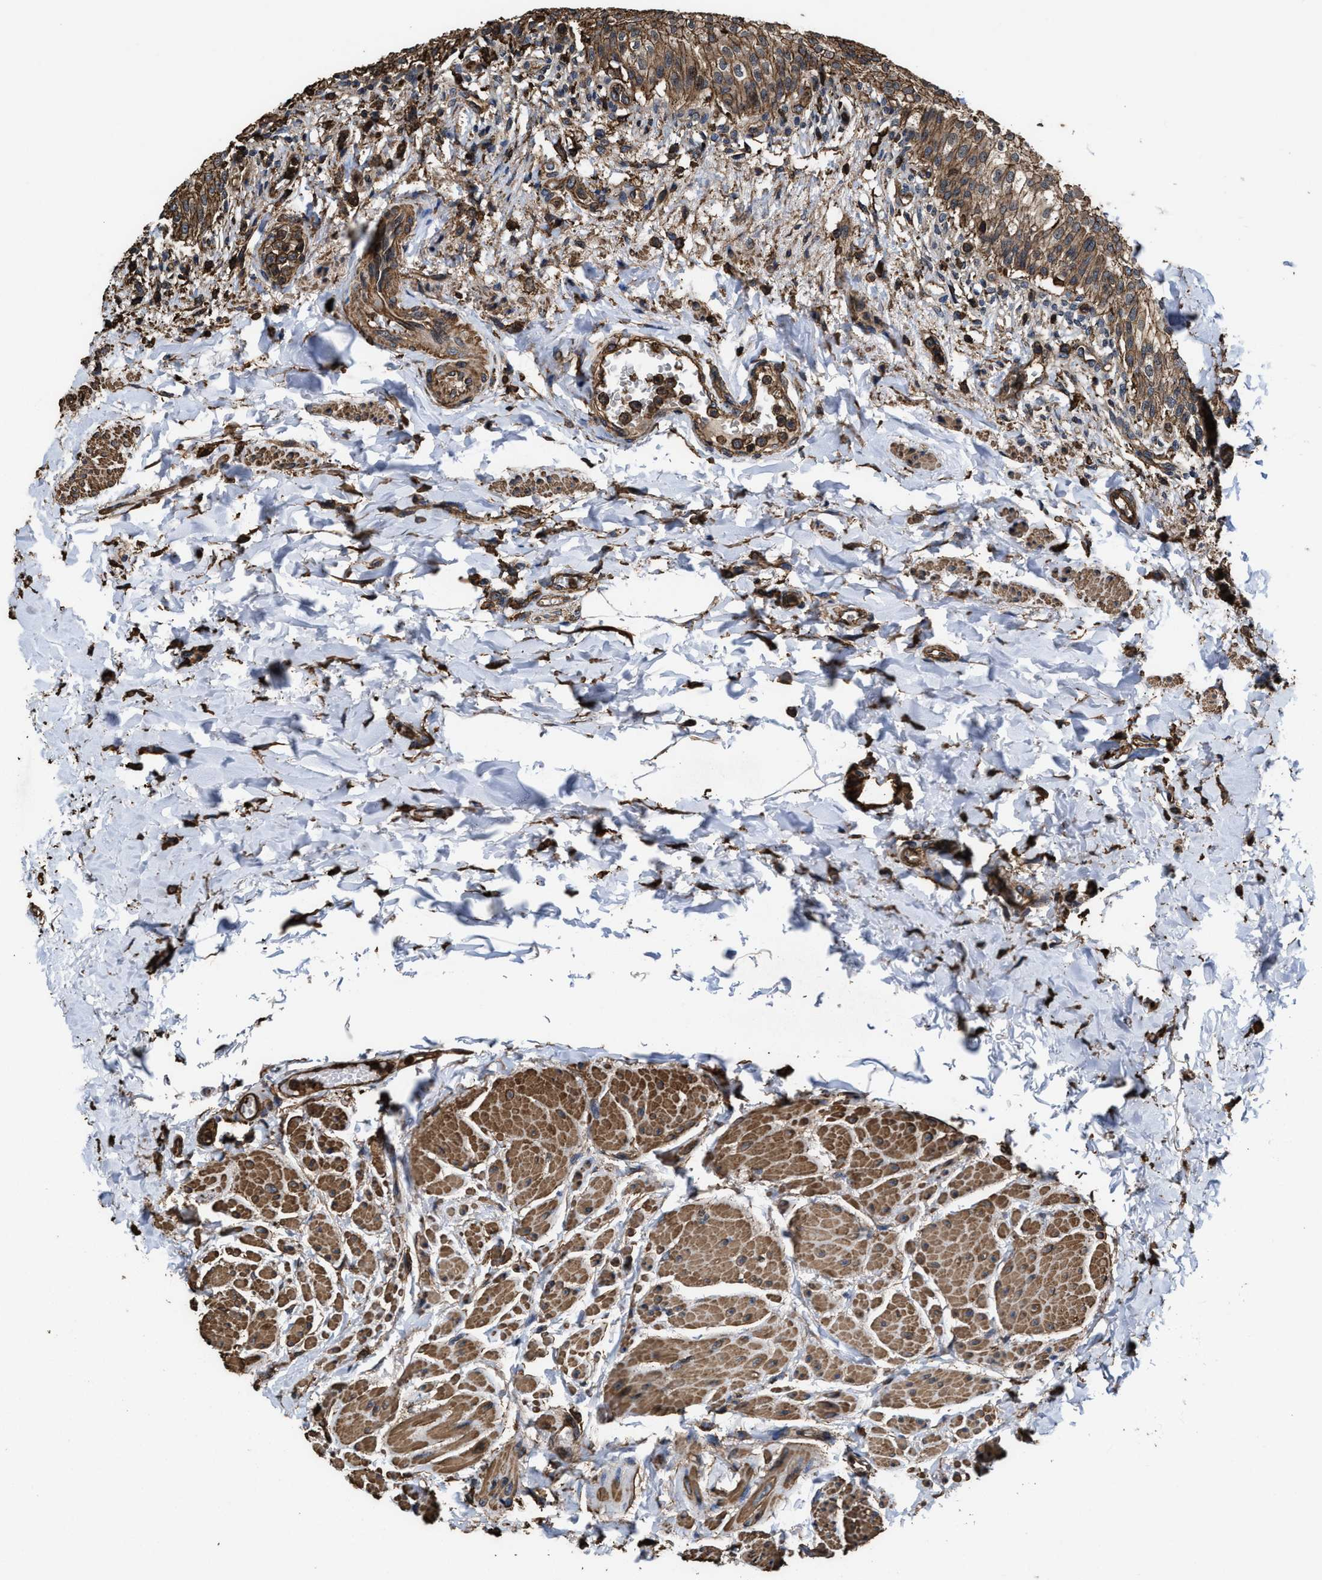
{"staining": {"intensity": "moderate", "quantity": ">75%", "location": "cytoplasmic/membranous"}, "tissue": "urinary bladder", "cell_type": "Urothelial cells", "image_type": "normal", "snomed": [{"axis": "morphology", "description": "Normal tissue, NOS"}, {"axis": "topography", "description": "Urinary bladder"}], "caption": "Urinary bladder was stained to show a protein in brown. There is medium levels of moderate cytoplasmic/membranous positivity in about >75% of urothelial cells. (IHC, brightfield microscopy, high magnification).", "gene": "KBTBD2", "patient": {"sex": "female", "age": 60}}